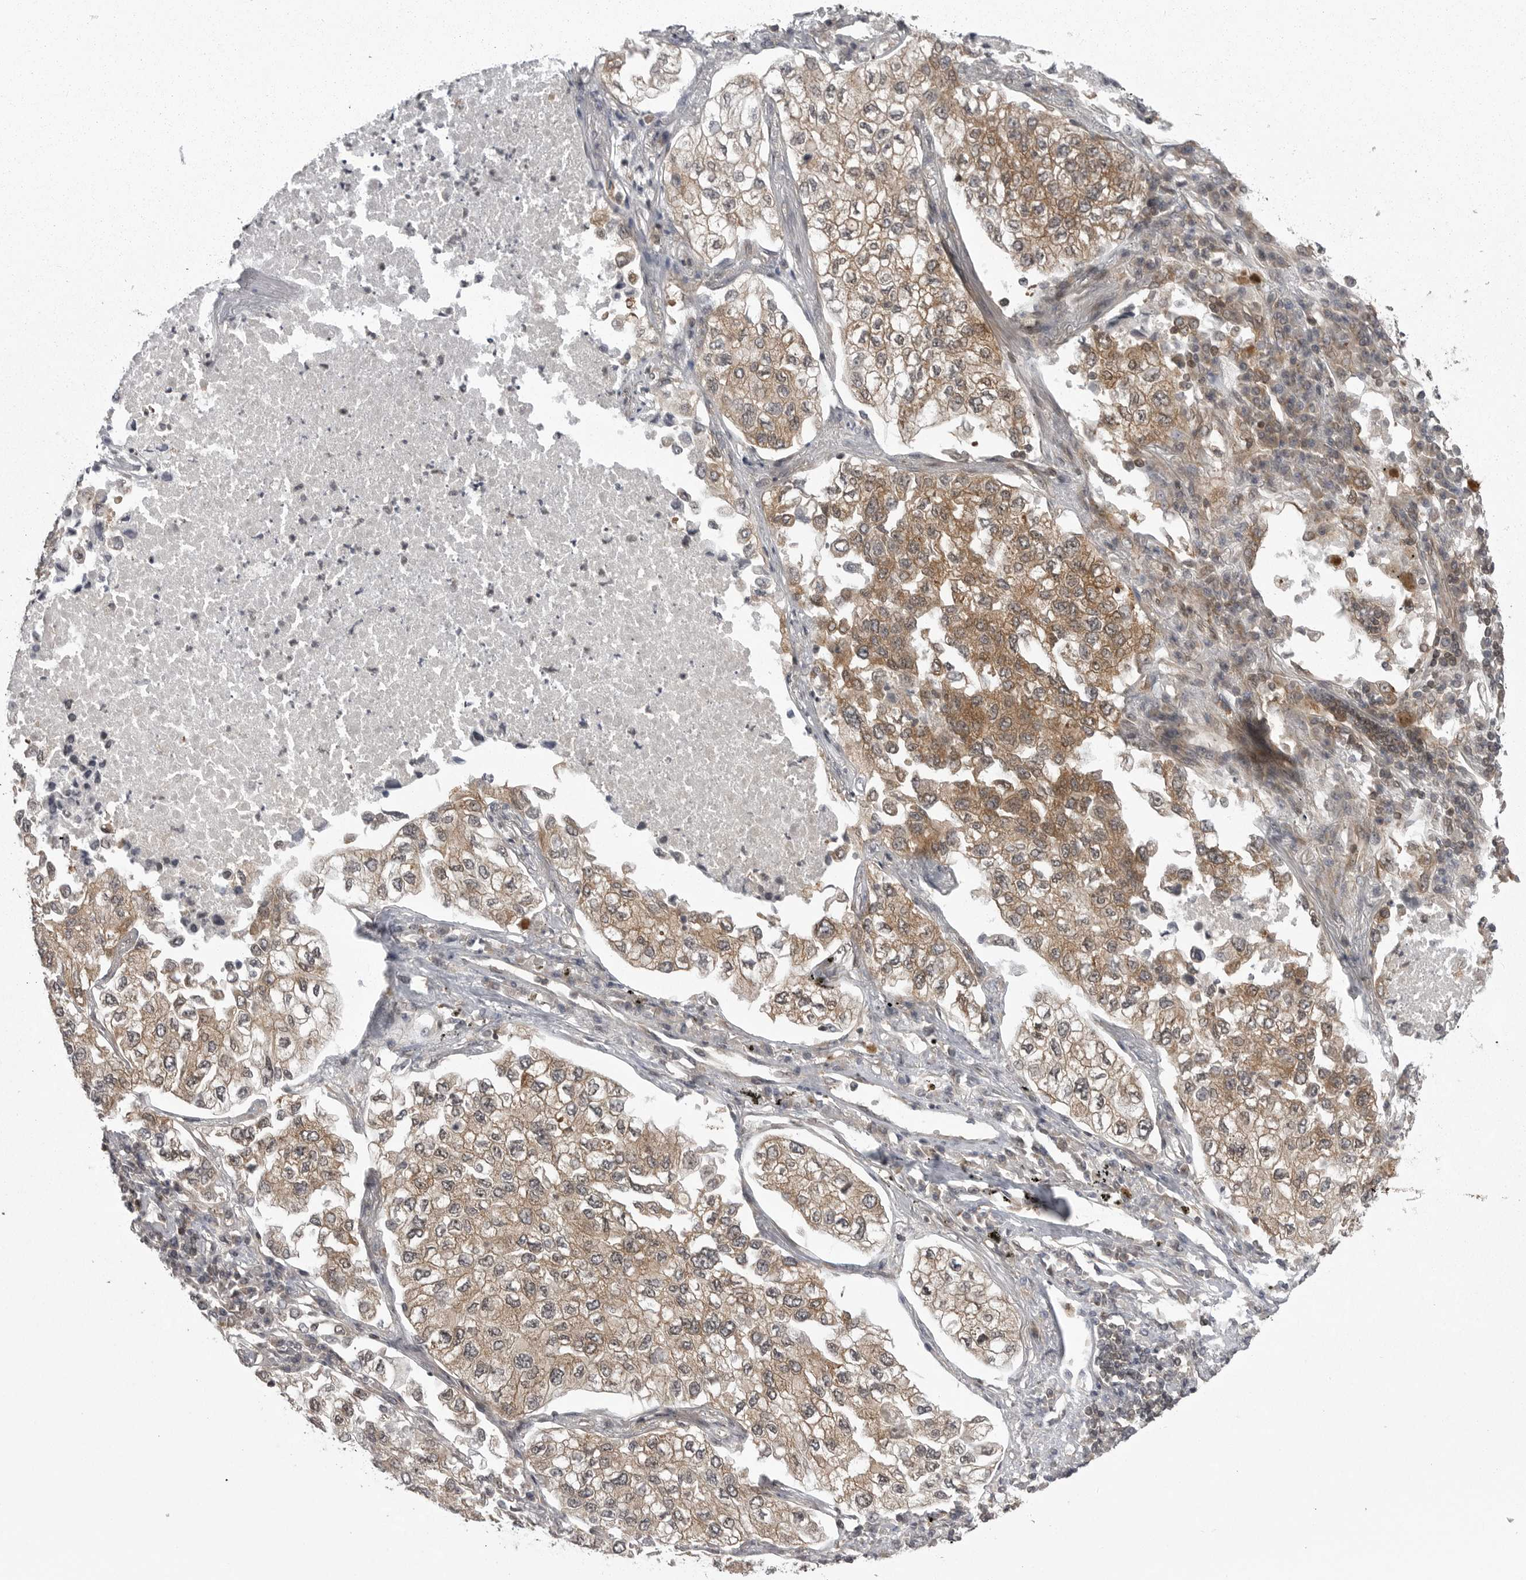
{"staining": {"intensity": "moderate", "quantity": ">75%", "location": "cytoplasmic/membranous"}, "tissue": "lung cancer", "cell_type": "Tumor cells", "image_type": "cancer", "snomed": [{"axis": "morphology", "description": "Adenocarcinoma, NOS"}, {"axis": "topography", "description": "Lung"}], "caption": "Human adenocarcinoma (lung) stained with a protein marker shows moderate staining in tumor cells.", "gene": "STK24", "patient": {"sex": "male", "age": 63}}